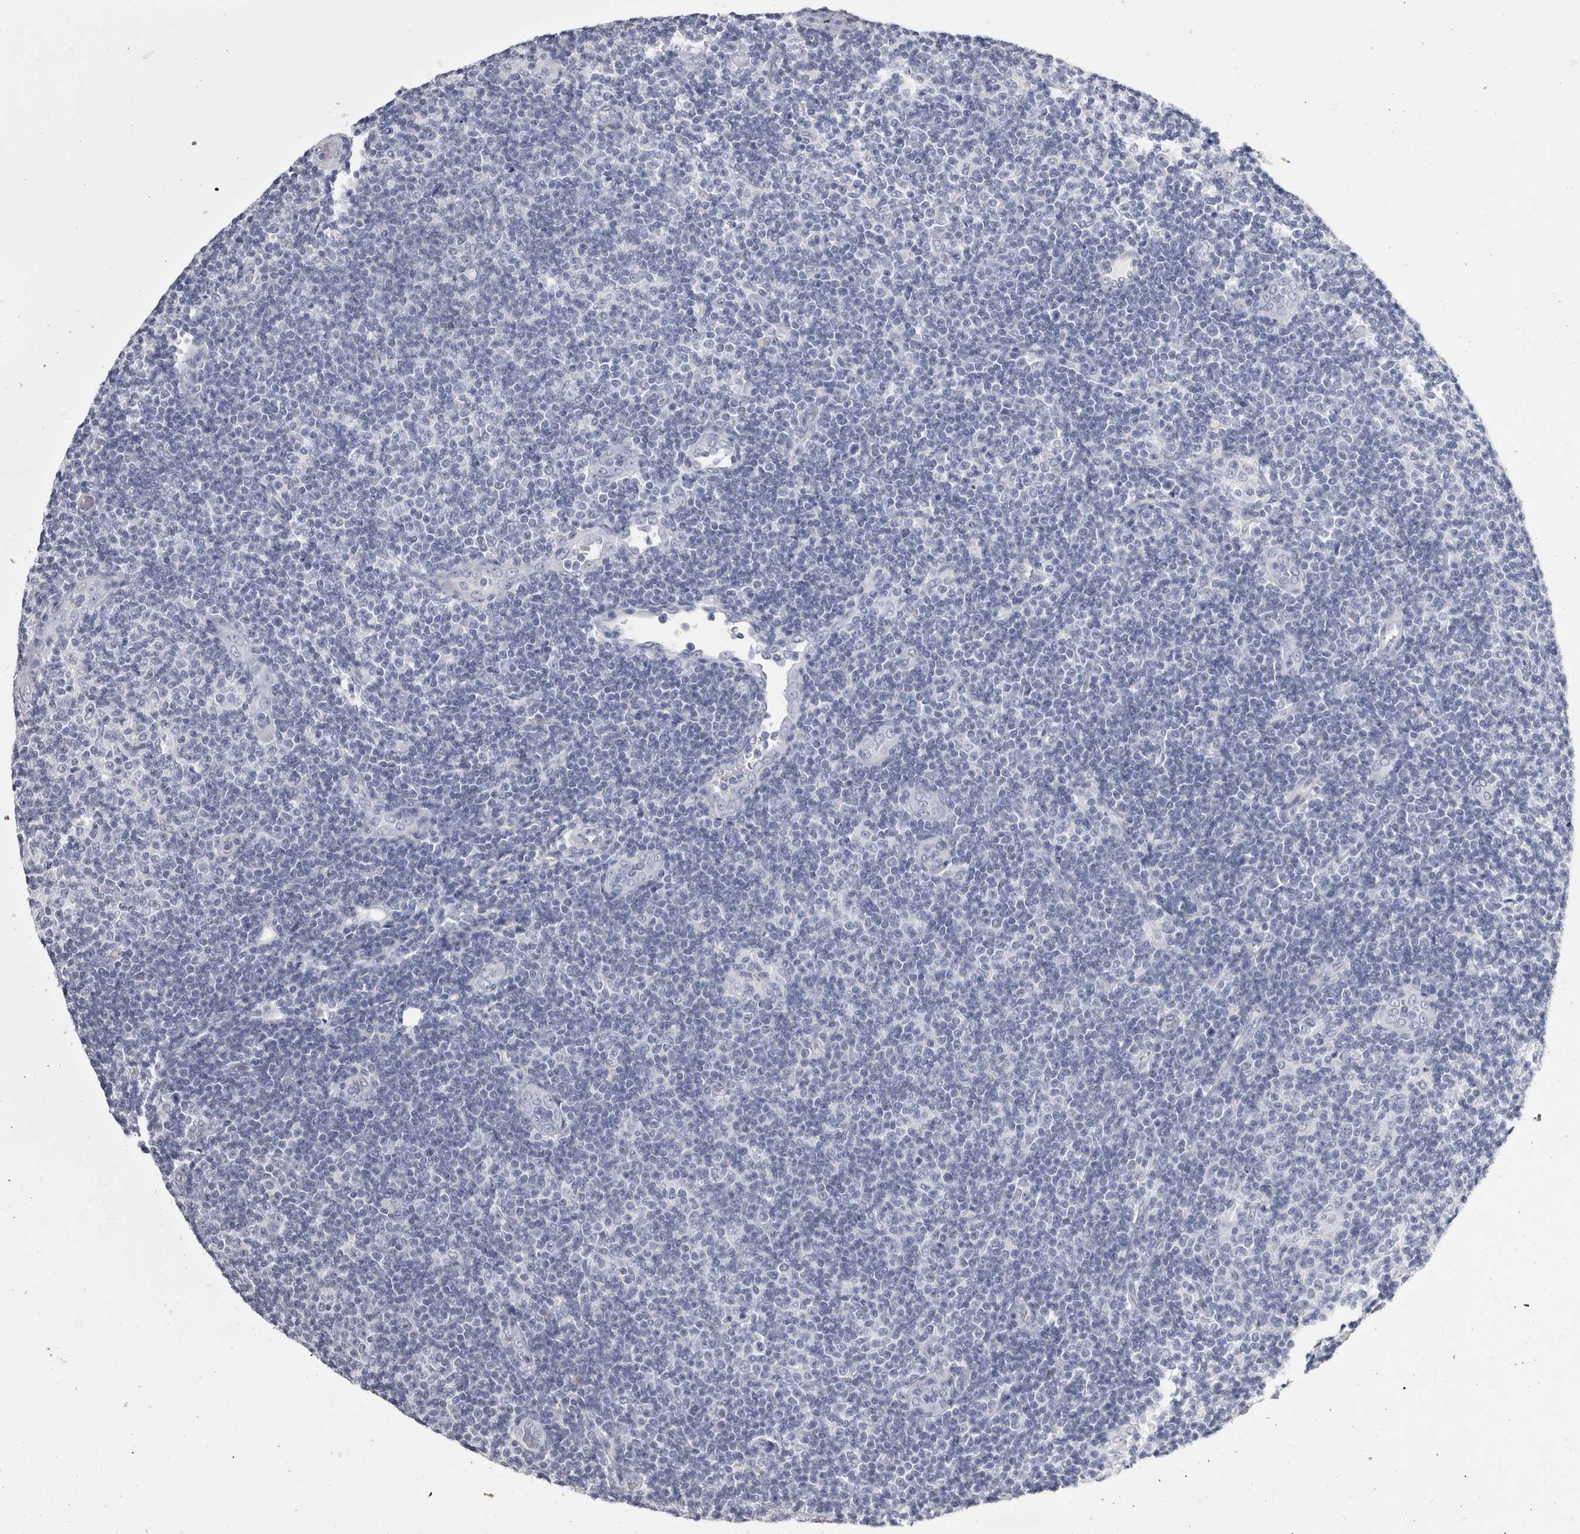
{"staining": {"intensity": "negative", "quantity": "none", "location": "none"}, "tissue": "lymphoma", "cell_type": "Tumor cells", "image_type": "cancer", "snomed": [{"axis": "morphology", "description": "Malignant lymphoma, non-Hodgkin's type, Low grade"}, {"axis": "topography", "description": "Lymph node"}], "caption": "High magnification brightfield microscopy of malignant lymphoma, non-Hodgkin's type (low-grade) stained with DAB (brown) and counterstained with hematoxylin (blue): tumor cells show no significant staining.", "gene": "CDHR5", "patient": {"sex": "male", "age": 83}}